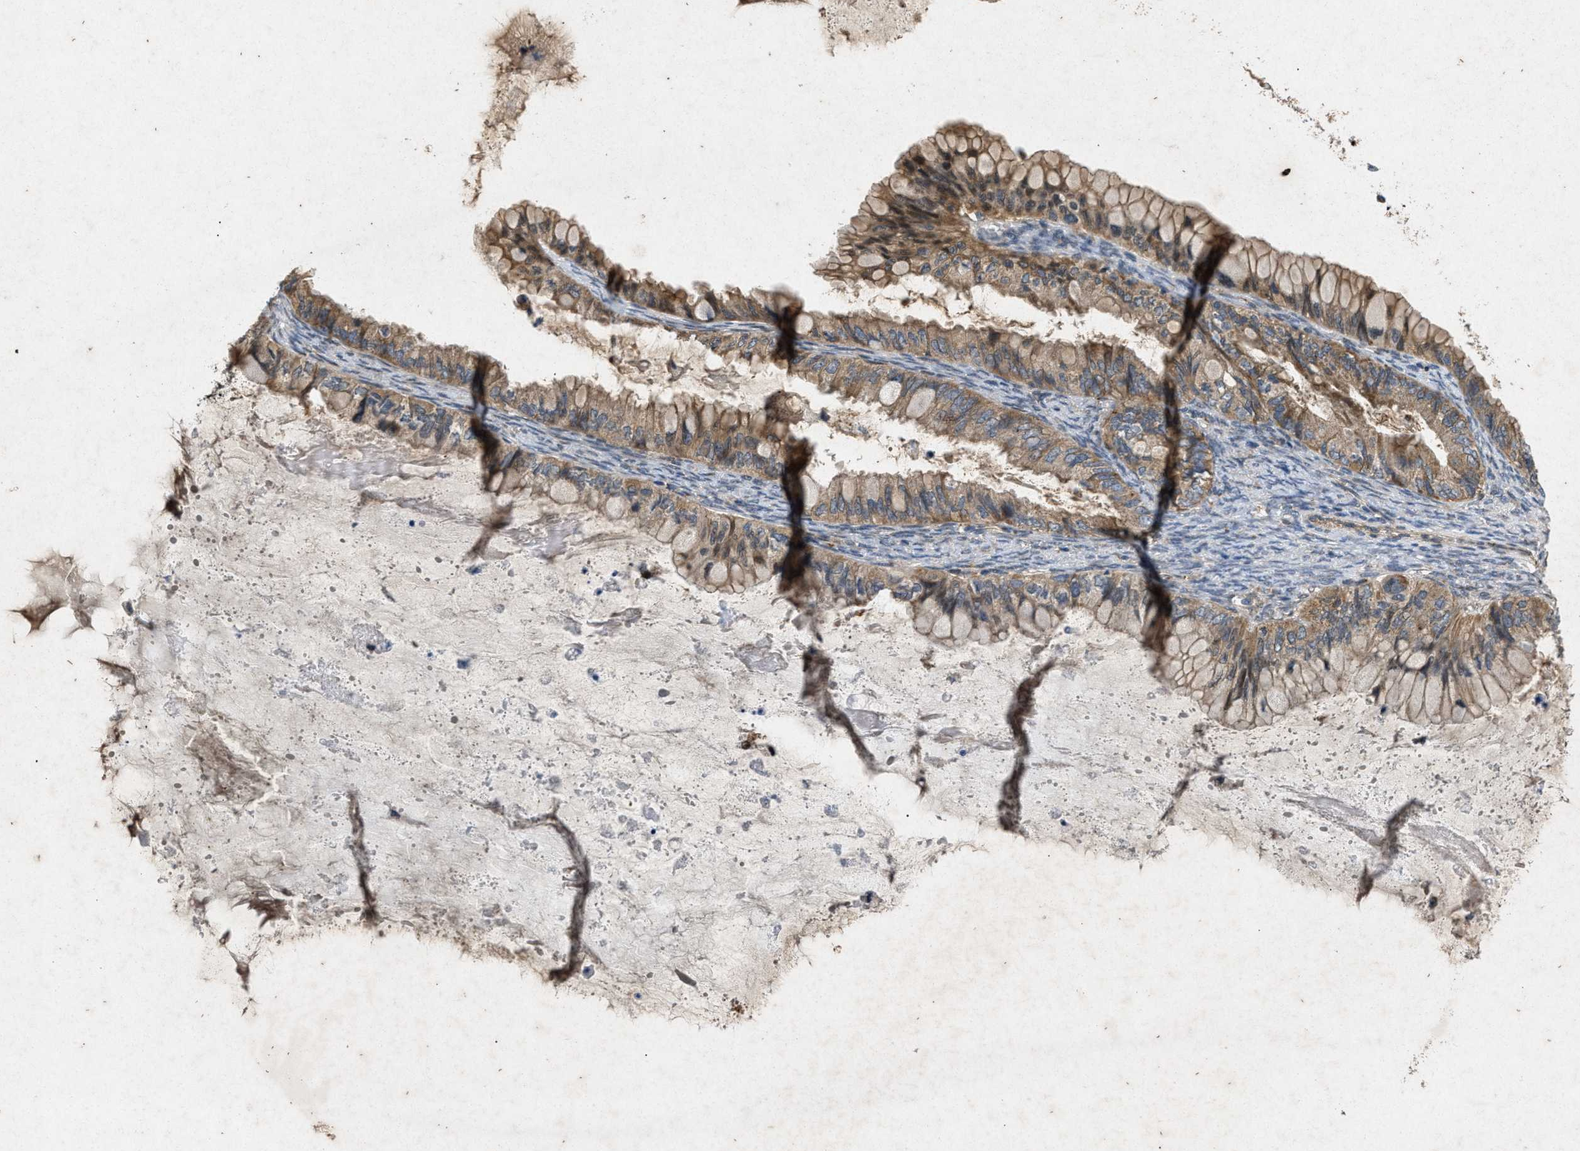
{"staining": {"intensity": "moderate", "quantity": ">75%", "location": "cytoplasmic/membranous"}, "tissue": "ovarian cancer", "cell_type": "Tumor cells", "image_type": "cancer", "snomed": [{"axis": "morphology", "description": "Cystadenocarcinoma, mucinous, NOS"}, {"axis": "topography", "description": "Ovary"}], "caption": "The micrograph displays staining of ovarian cancer, revealing moderate cytoplasmic/membranous protein staining (brown color) within tumor cells.", "gene": "PRKG2", "patient": {"sex": "female", "age": 80}}